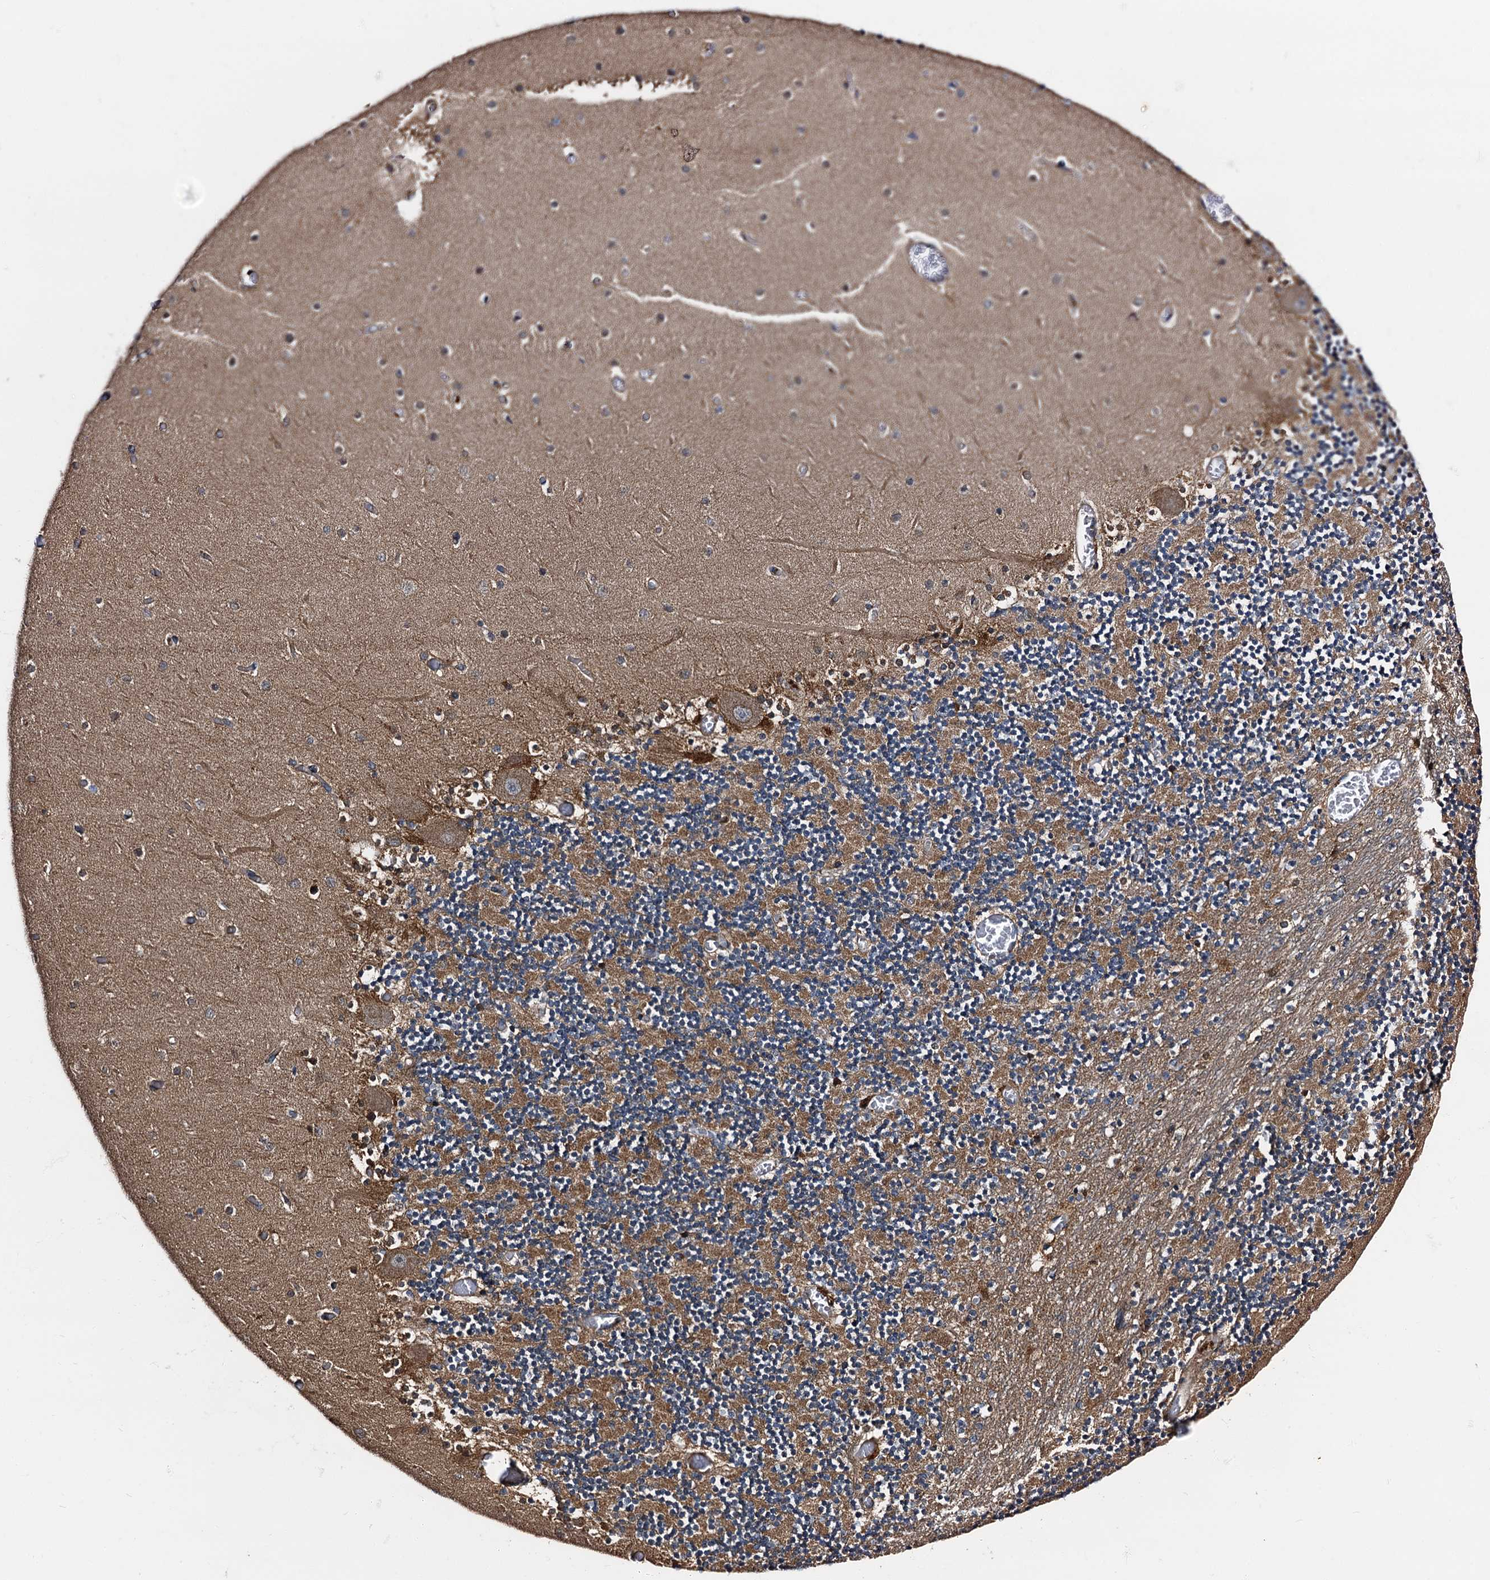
{"staining": {"intensity": "moderate", "quantity": ">75%", "location": "cytoplasmic/membranous"}, "tissue": "cerebellum", "cell_type": "Cells in granular layer", "image_type": "normal", "snomed": [{"axis": "morphology", "description": "Normal tissue, NOS"}, {"axis": "topography", "description": "Cerebellum"}], "caption": "IHC photomicrograph of normal cerebellum stained for a protein (brown), which displays medium levels of moderate cytoplasmic/membranous staining in approximately >75% of cells in granular layer.", "gene": "PEX5", "patient": {"sex": "female", "age": 28}}